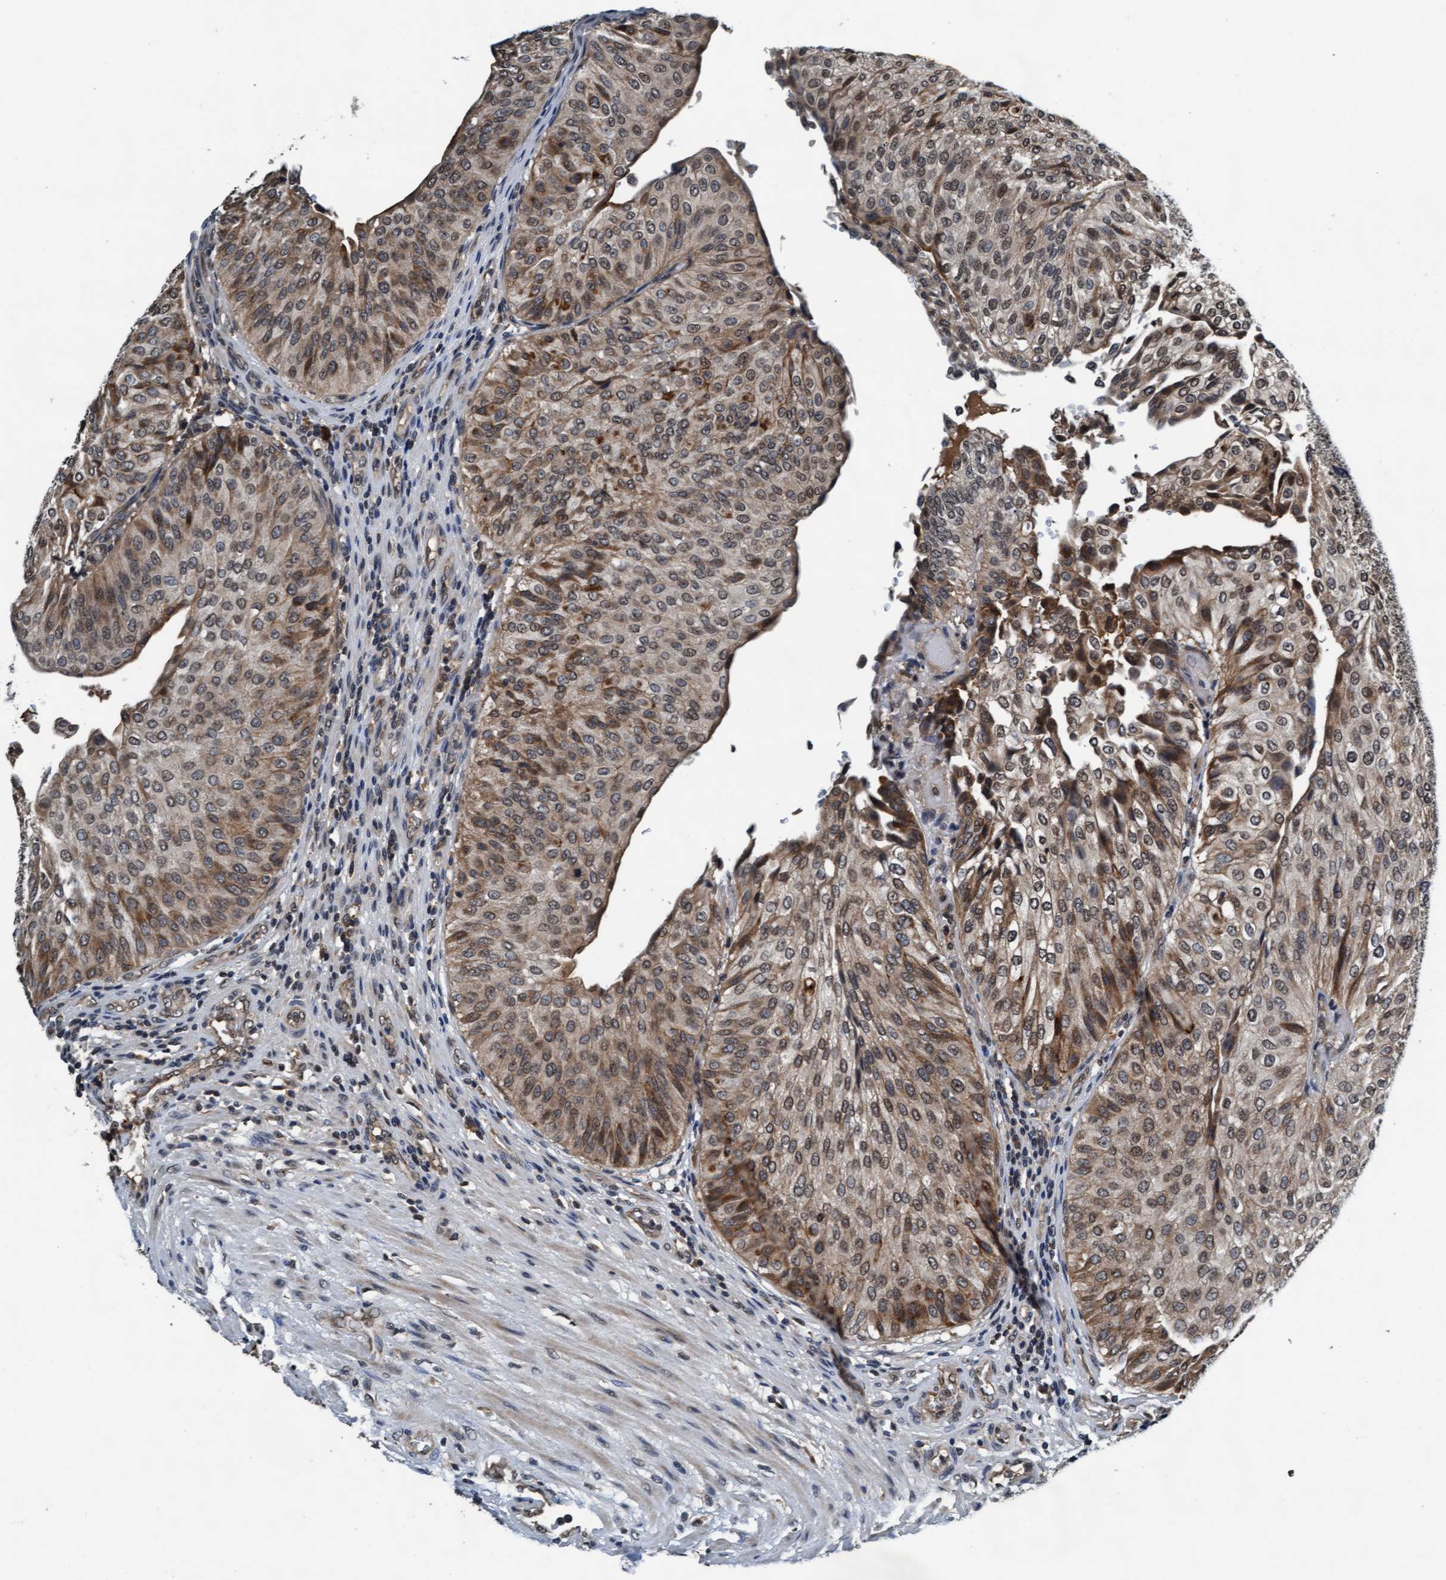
{"staining": {"intensity": "strong", "quantity": ">75%", "location": "cytoplasmic/membranous,nuclear"}, "tissue": "urothelial cancer", "cell_type": "Tumor cells", "image_type": "cancer", "snomed": [{"axis": "morphology", "description": "Urothelial carcinoma, Low grade"}, {"axis": "topography", "description": "Urinary bladder"}], "caption": "A histopathology image of urothelial cancer stained for a protein demonstrates strong cytoplasmic/membranous and nuclear brown staining in tumor cells.", "gene": "WASF1", "patient": {"sex": "male", "age": 67}}